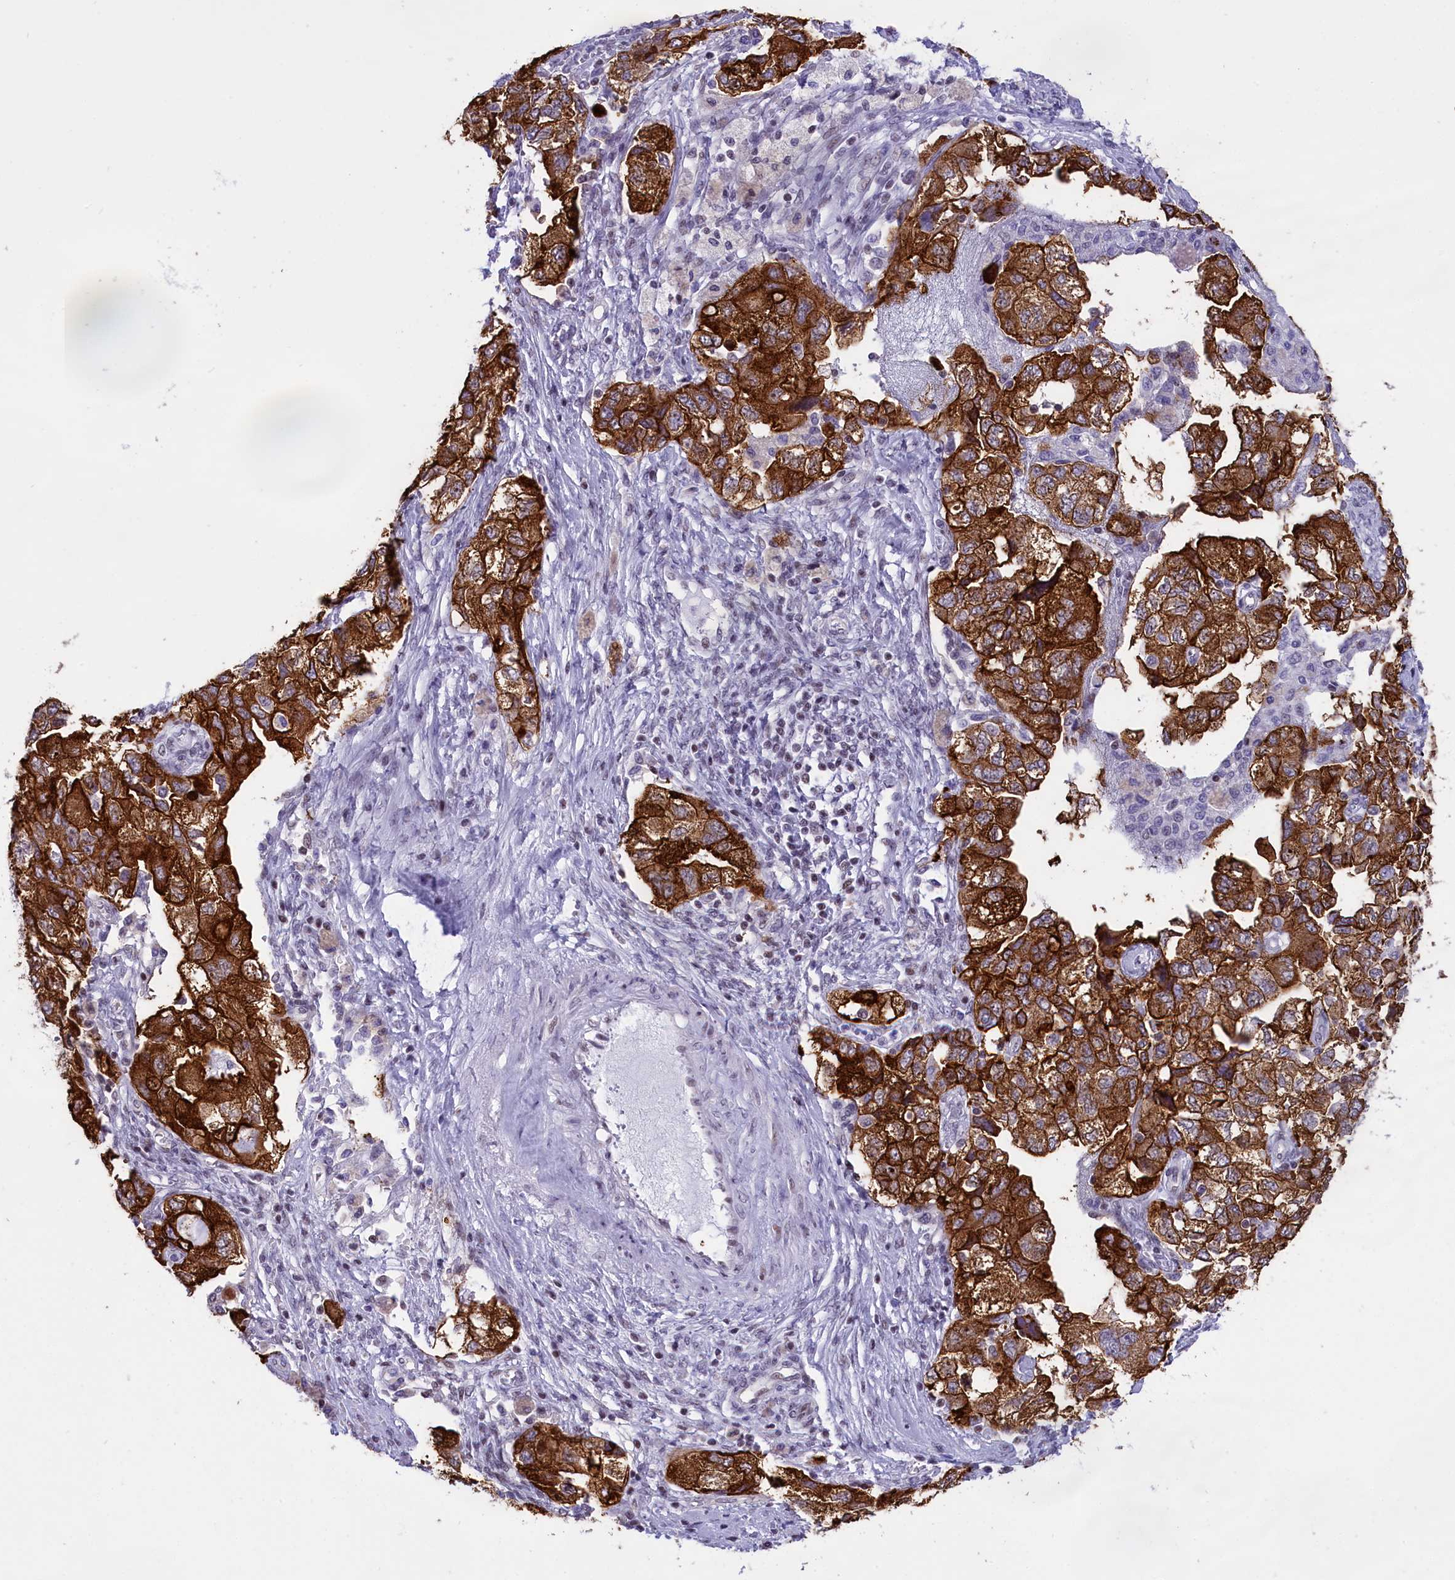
{"staining": {"intensity": "strong", "quantity": ">75%", "location": "cytoplasmic/membranous"}, "tissue": "ovarian cancer", "cell_type": "Tumor cells", "image_type": "cancer", "snomed": [{"axis": "morphology", "description": "Carcinoma, NOS"}, {"axis": "morphology", "description": "Cystadenocarcinoma, serous, NOS"}, {"axis": "topography", "description": "Ovary"}], "caption": "There is high levels of strong cytoplasmic/membranous positivity in tumor cells of ovarian cancer, as demonstrated by immunohistochemical staining (brown color).", "gene": "SPIRE2", "patient": {"sex": "female", "age": 69}}